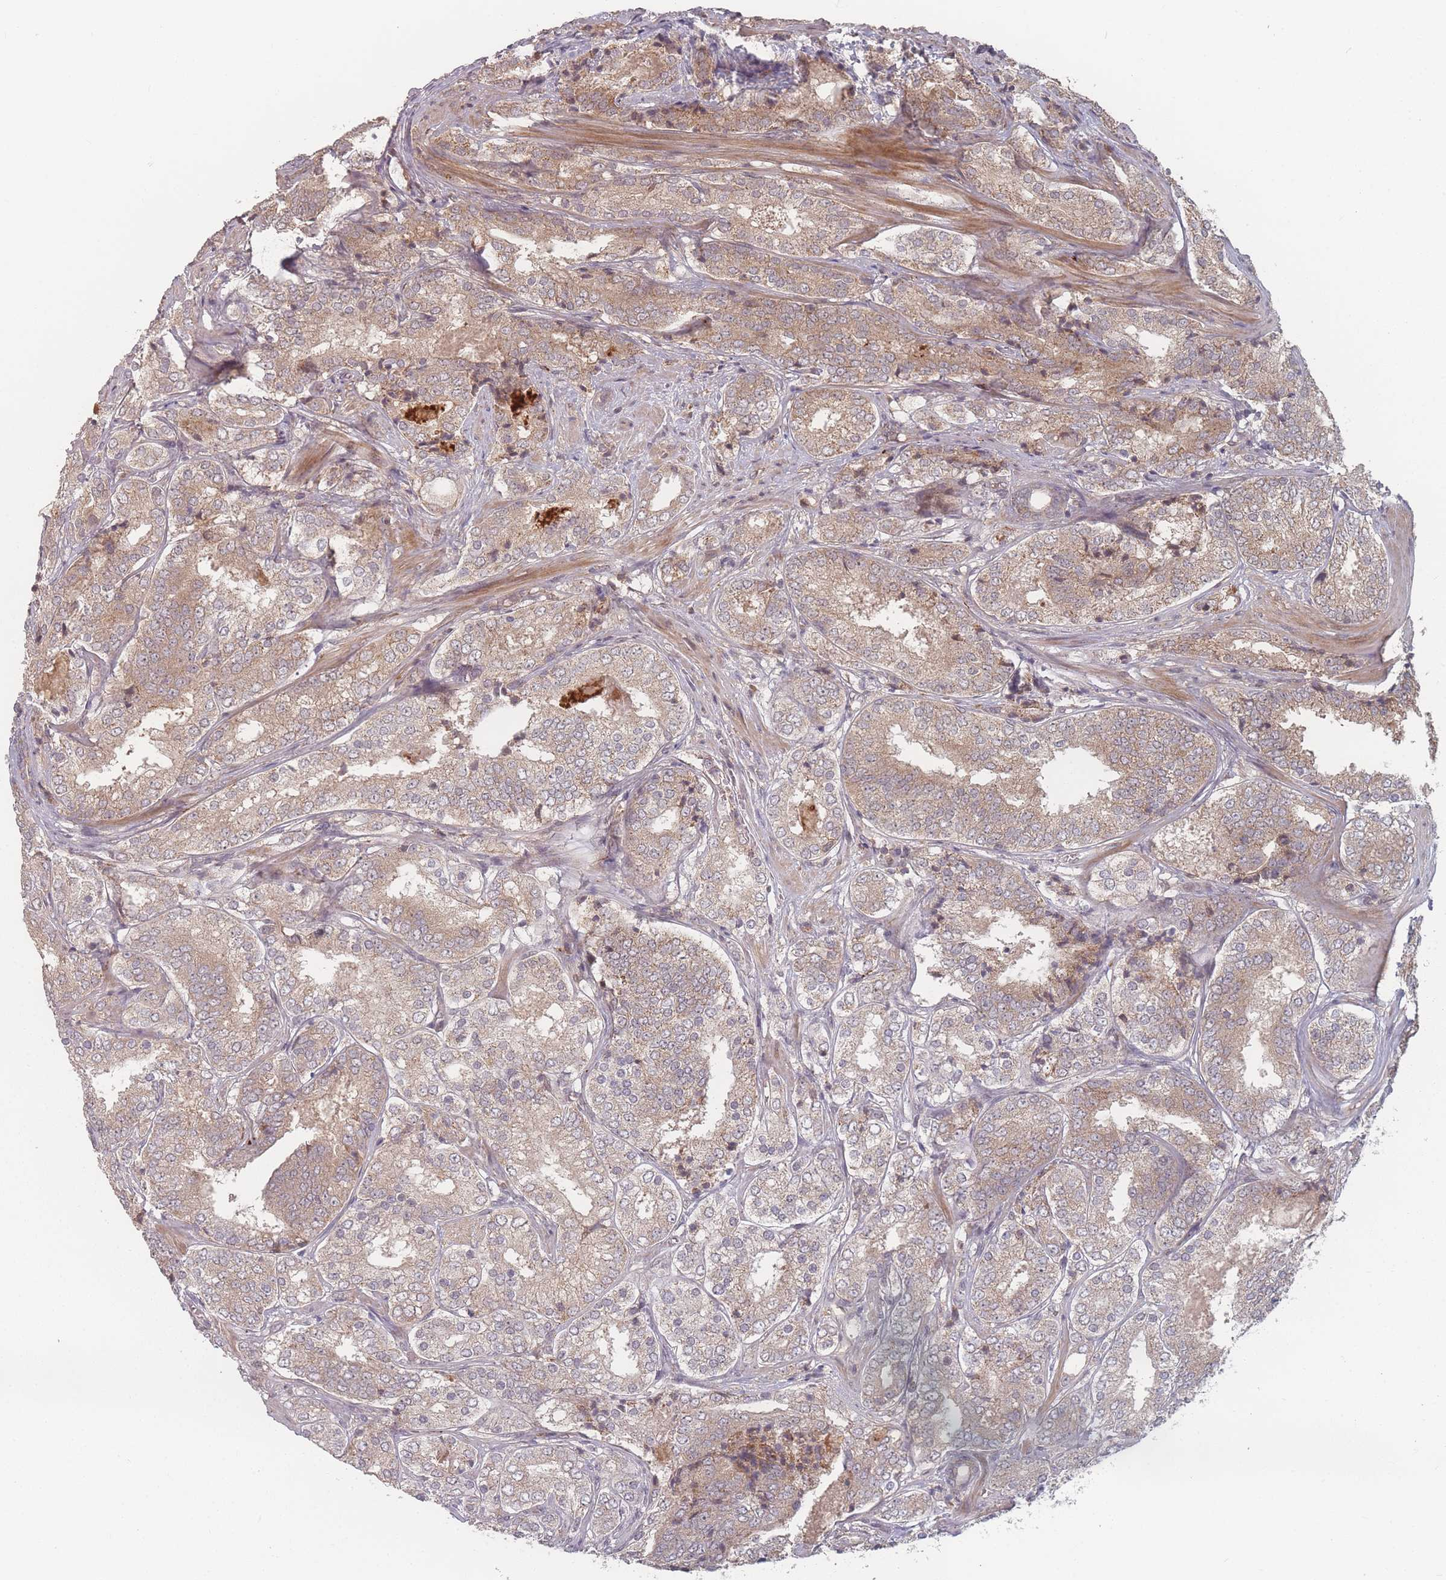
{"staining": {"intensity": "weak", "quantity": "25%-75%", "location": "cytoplasmic/membranous"}, "tissue": "prostate cancer", "cell_type": "Tumor cells", "image_type": "cancer", "snomed": [{"axis": "morphology", "description": "Adenocarcinoma, High grade"}, {"axis": "topography", "description": "Prostate"}], "caption": "This micrograph demonstrates immunohistochemistry staining of adenocarcinoma (high-grade) (prostate), with low weak cytoplasmic/membranous staining in approximately 25%-75% of tumor cells.", "gene": "HAGH", "patient": {"sex": "male", "age": 63}}